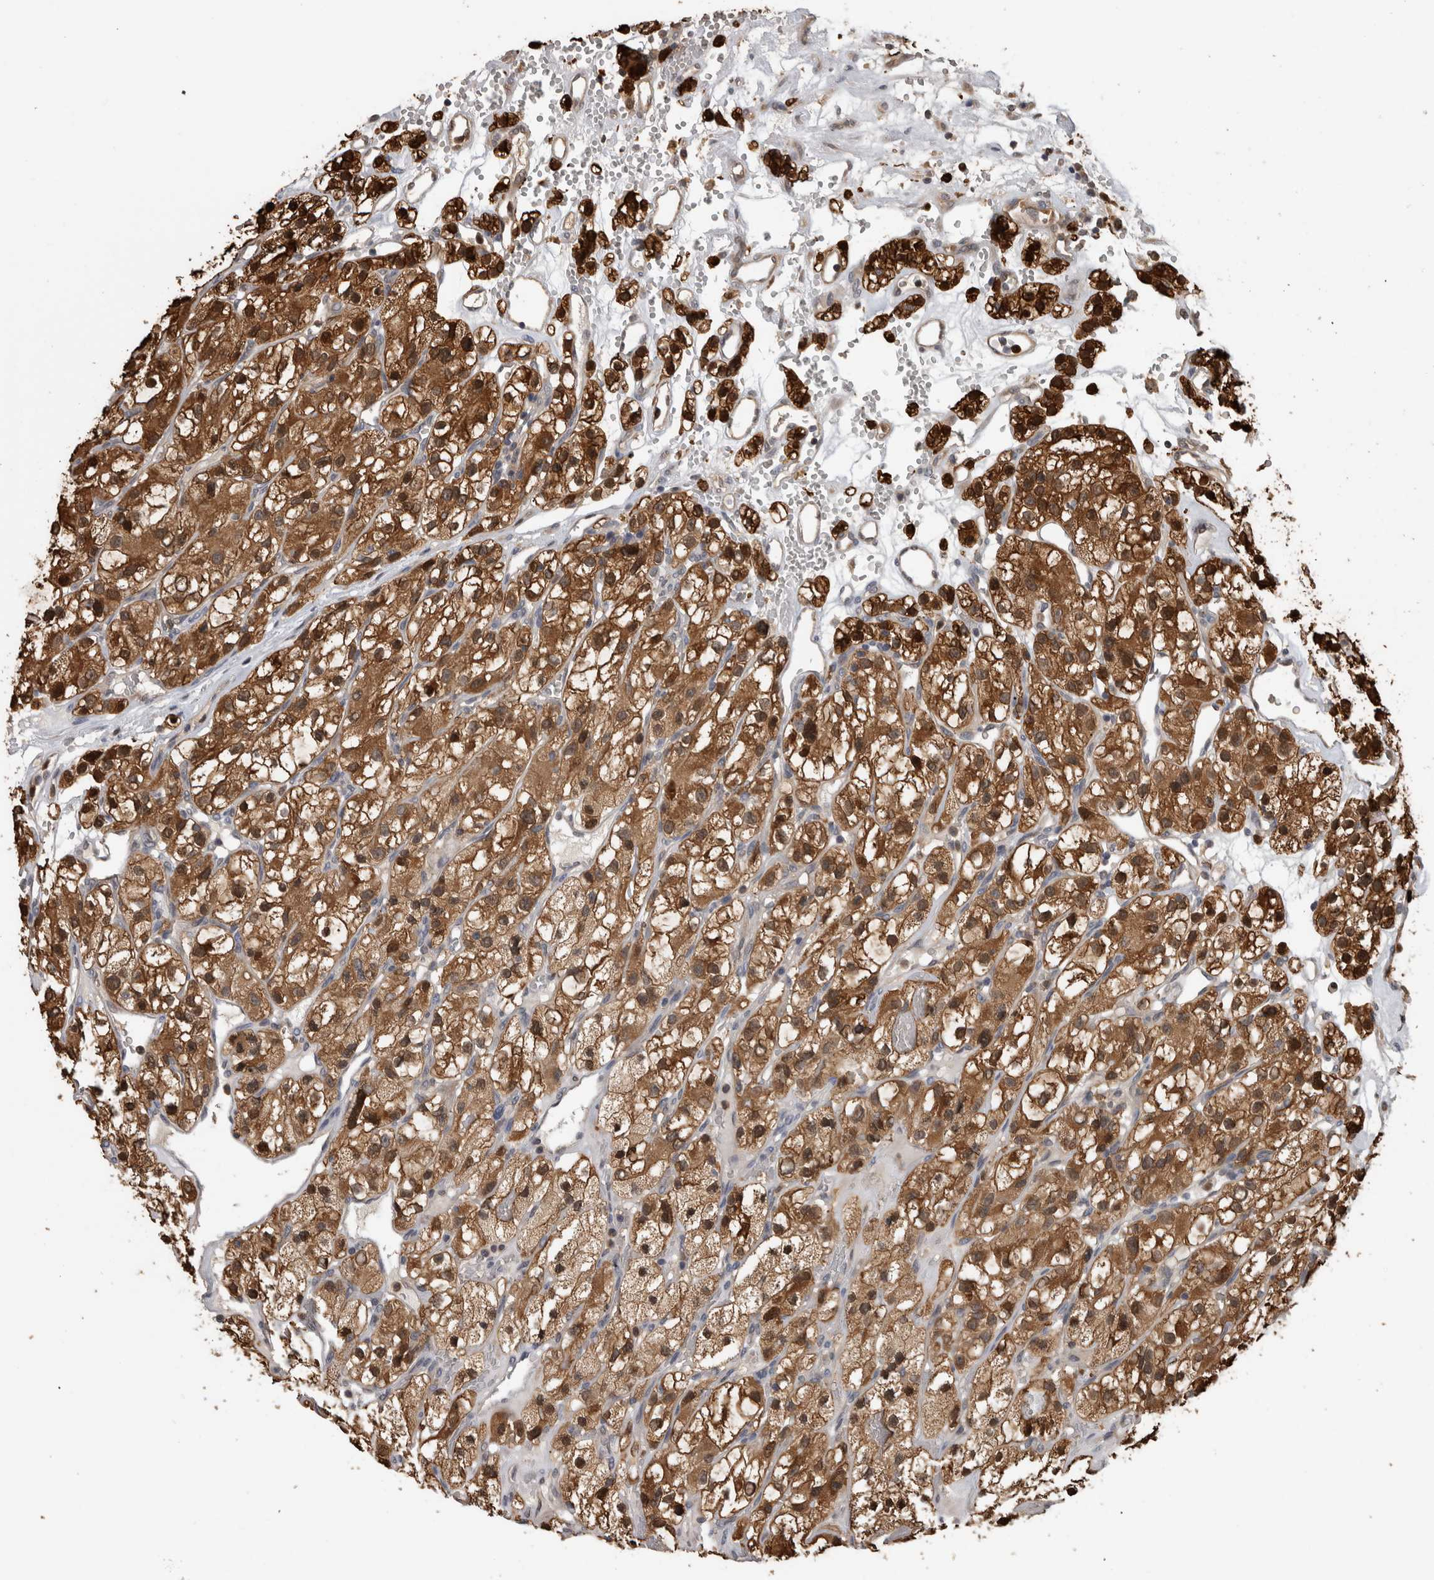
{"staining": {"intensity": "strong", "quantity": ">75%", "location": "cytoplasmic/membranous,nuclear"}, "tissue": "renal cancer", "cell_type": "Tumor cells", "image_type": "cancer", "snomed": [{"axis": "morphology", "description": "Adenocarcinoma, NOS"}, {"axis": "topography", "description": "Kidney"}], "caption": "IHC photomicrograph of neoplastic tissue: renal cancer stained using immunohistochemistry displays high levels of strong protein expression localized specifically in the cytoplasmic/membranous and nuclear of tumor cells, appearing as a cytoplasmic/membranous and nuclear brown color.", "gene": "USH1G", "patient": {"sex": "female", "age": 57}}